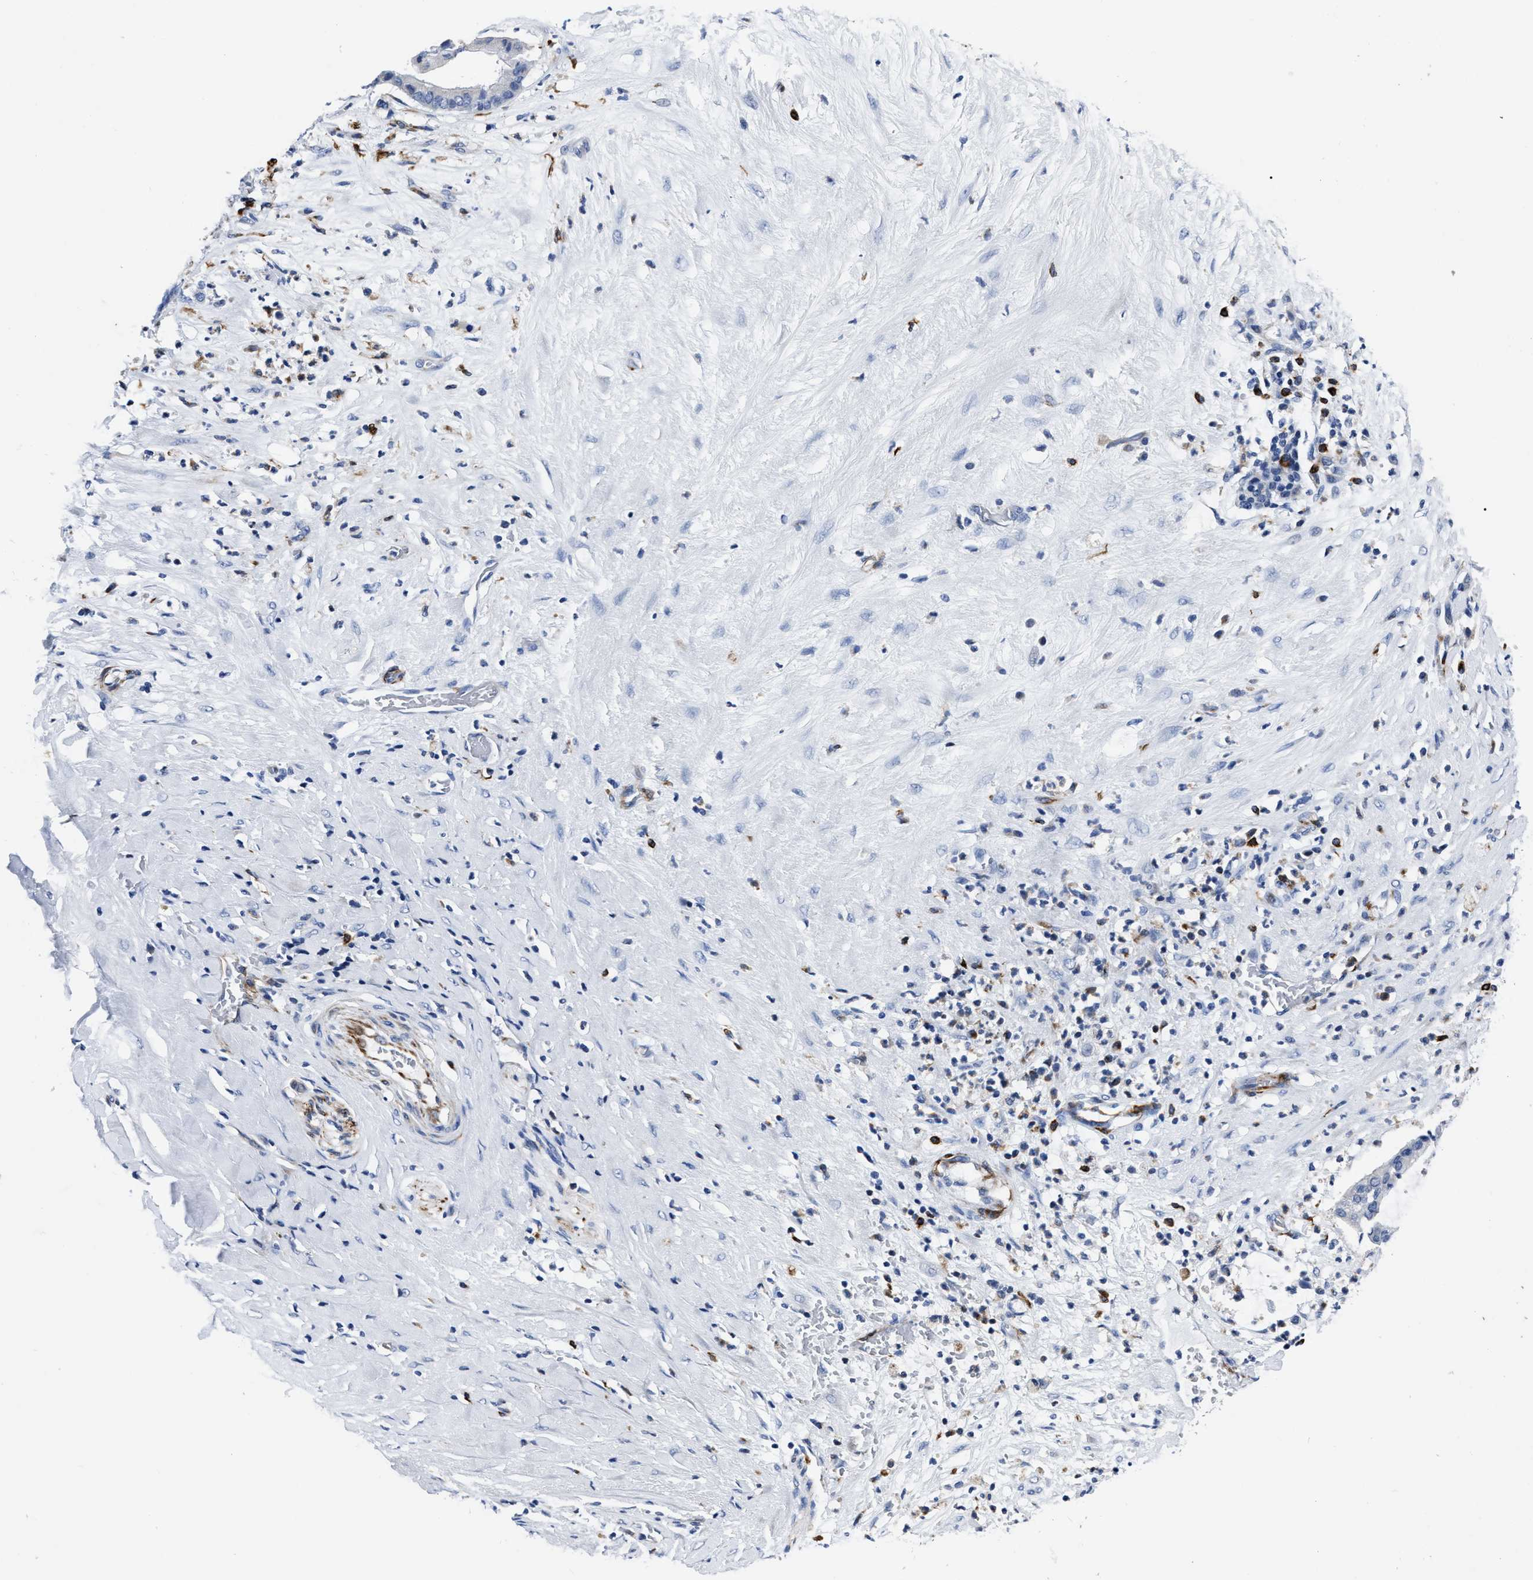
{"staining": {"intensity": "negative", "quantity": "none", "location": "none"}, "tissue": "pancreatic cancer", "cell_type": "Tumor cells", "image_type": "cancer", "snomed": [{"axis": "morphology", "description": "Adenocarcinoma, NOS"}, {"axis": "topography", "description": "Pancreas"}], "caption": "The image demonstrates no staining of tumor cells in pancreatic cancer.", "gene": "OR10G3", "patient": {"sex": "male", "age": 41}}